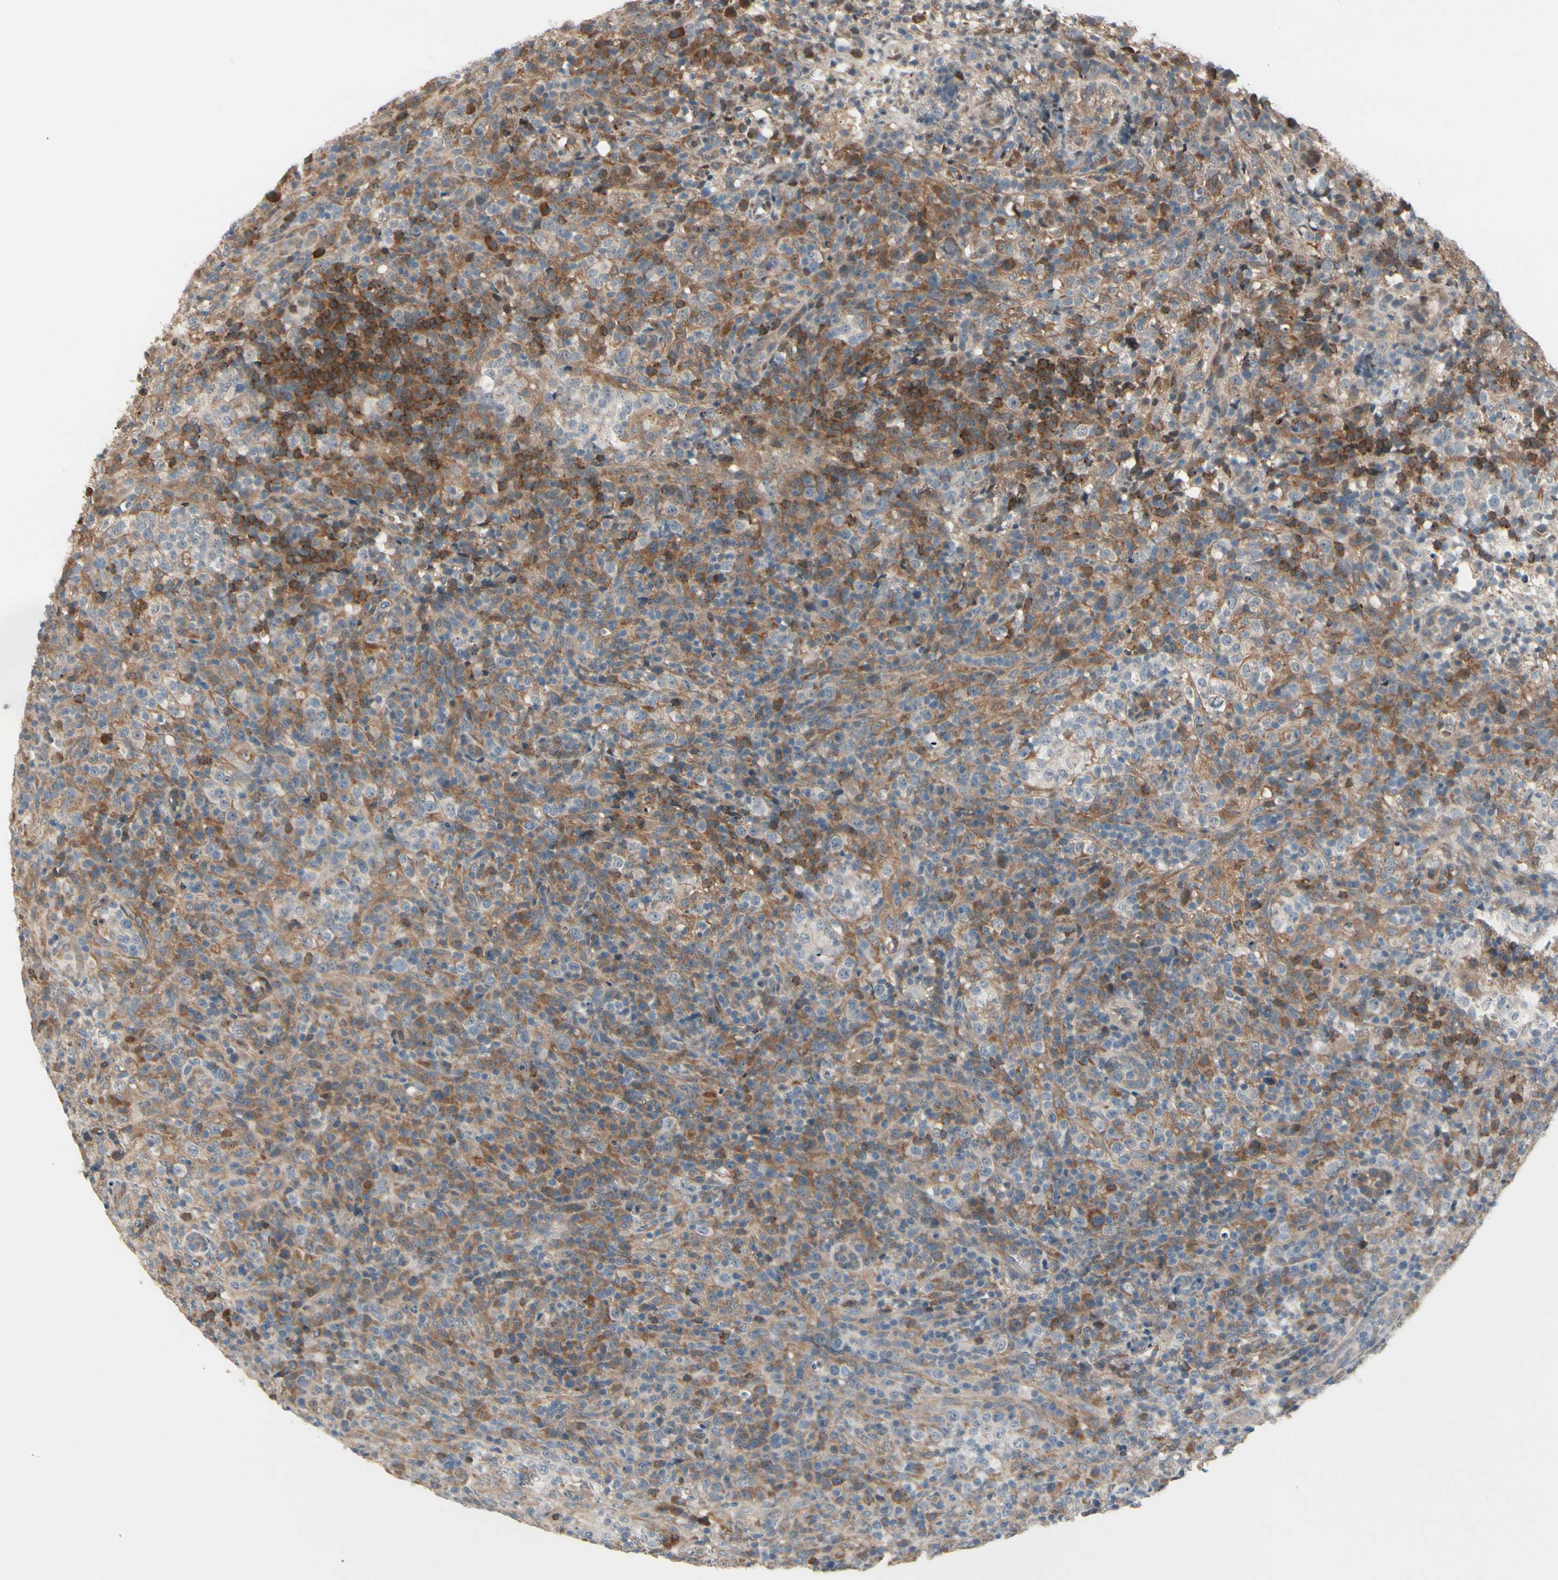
{"staining": {"intensity": "moderate", "quantity": "25%-75%", "location": "cytoplasmic/membranous"}, "tissue": "lymphoma", "cell_type": "Tumor cells", "image_type": "cancer", "snomed": [{"axis": "morphology", "description": "Malignant lymphoma, non-Hodgkin's type, High grade"}, {"axis": "topography", "description": "Lymph node"}], "caption": "Human lymphoma stained with a brown dye demonstrates moderate cytoplasmic/membranous positive staining in about 25%-75% of tumor cells.", "gene": "SNX29", "patient": {"sex": "female", "age": 76}}